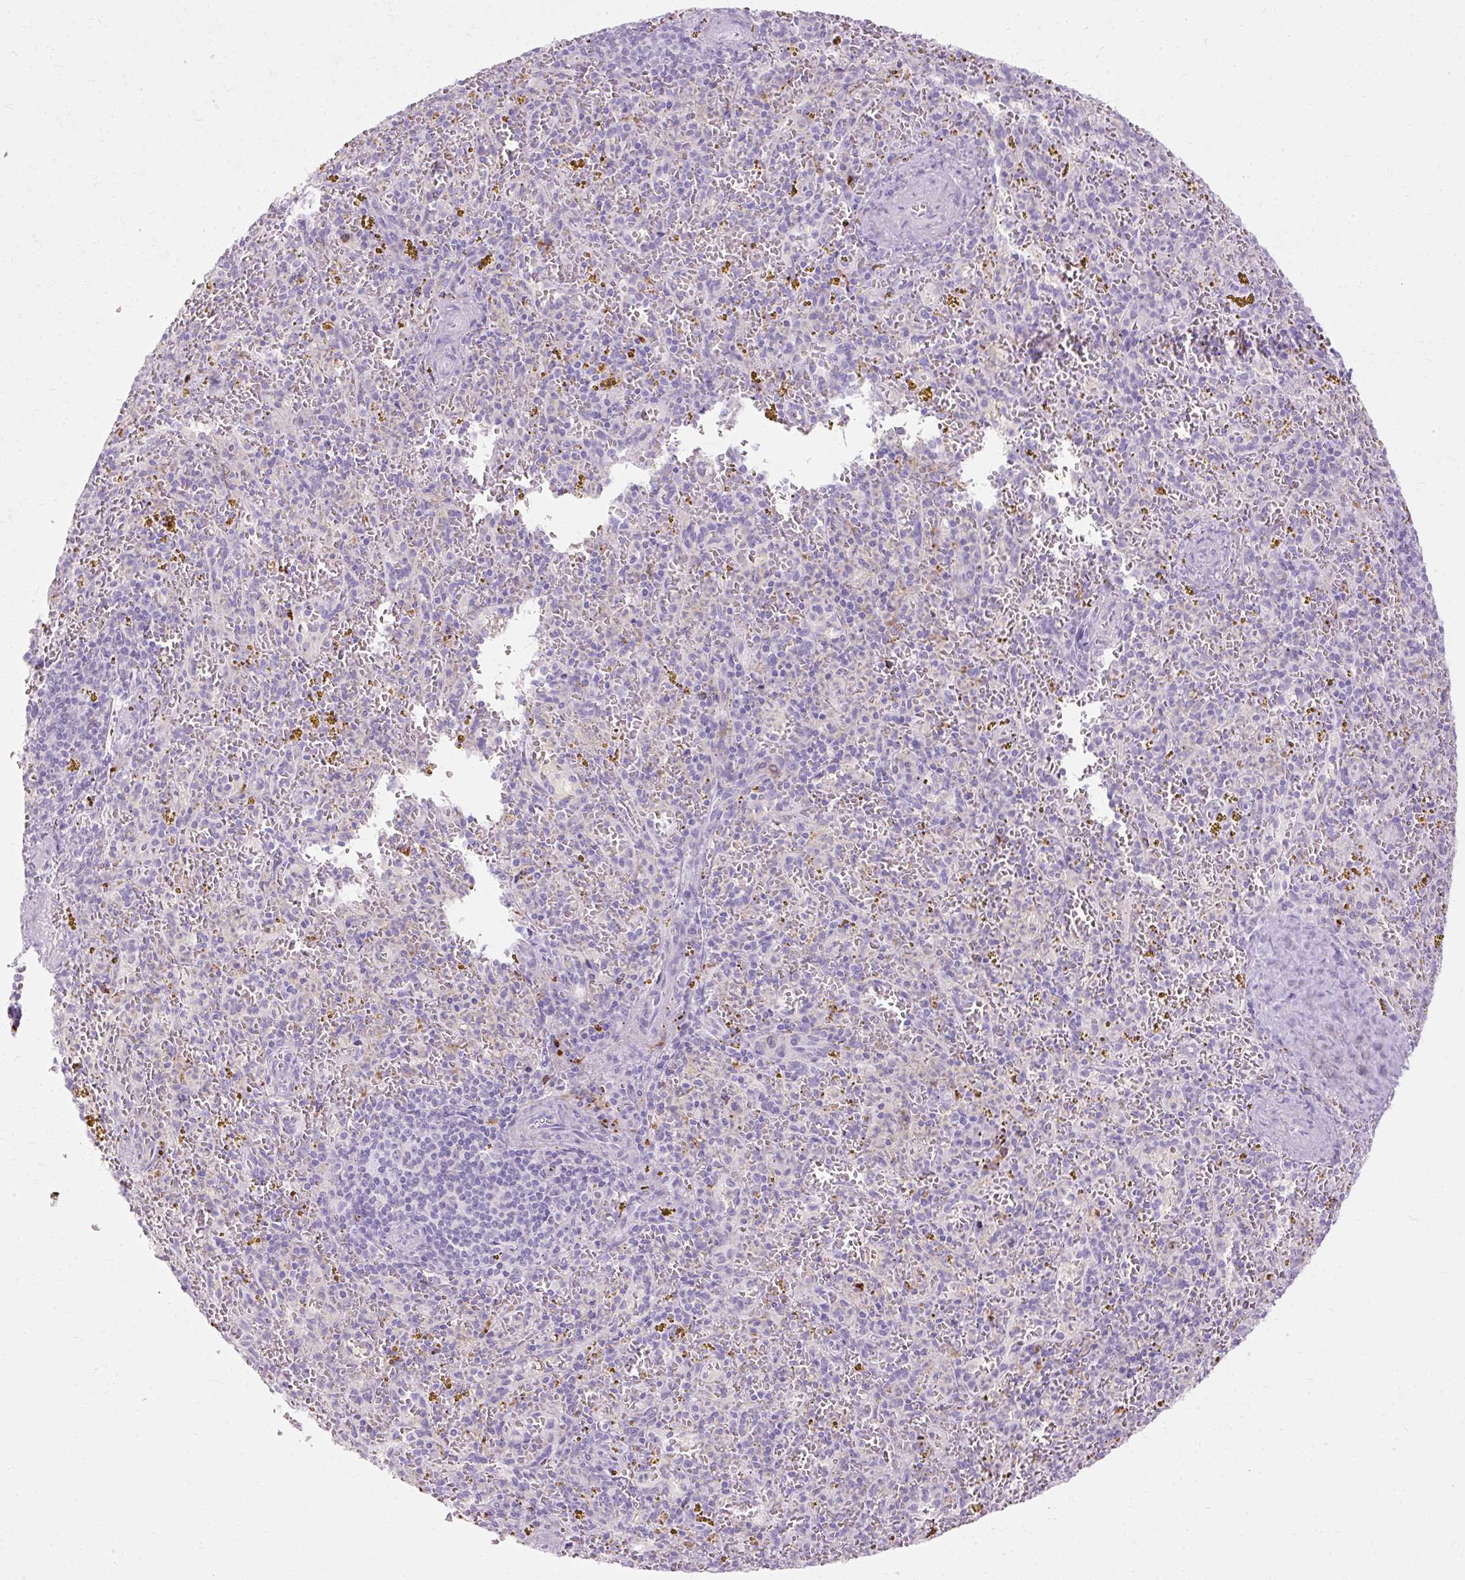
{"staining": {"intensity": "negative", "quantity": "none", "location": "none"}, "tissue": "spleen", "cell_type": "Cells in red pulp", "image_type": "normal", "snomed": [{"axis": "morphology", "description": "Normal tissue, NOS"}, {"axis": "topography", "description": "Spleen"}], "caption": "Cells in red pulp show no significant protein positivity in benign spleen. (Immunohistochemistry, brightfield microscopy, high magnification).", "gene": "HSD11B1", "patient": {"sex": "male", "age": 57}}